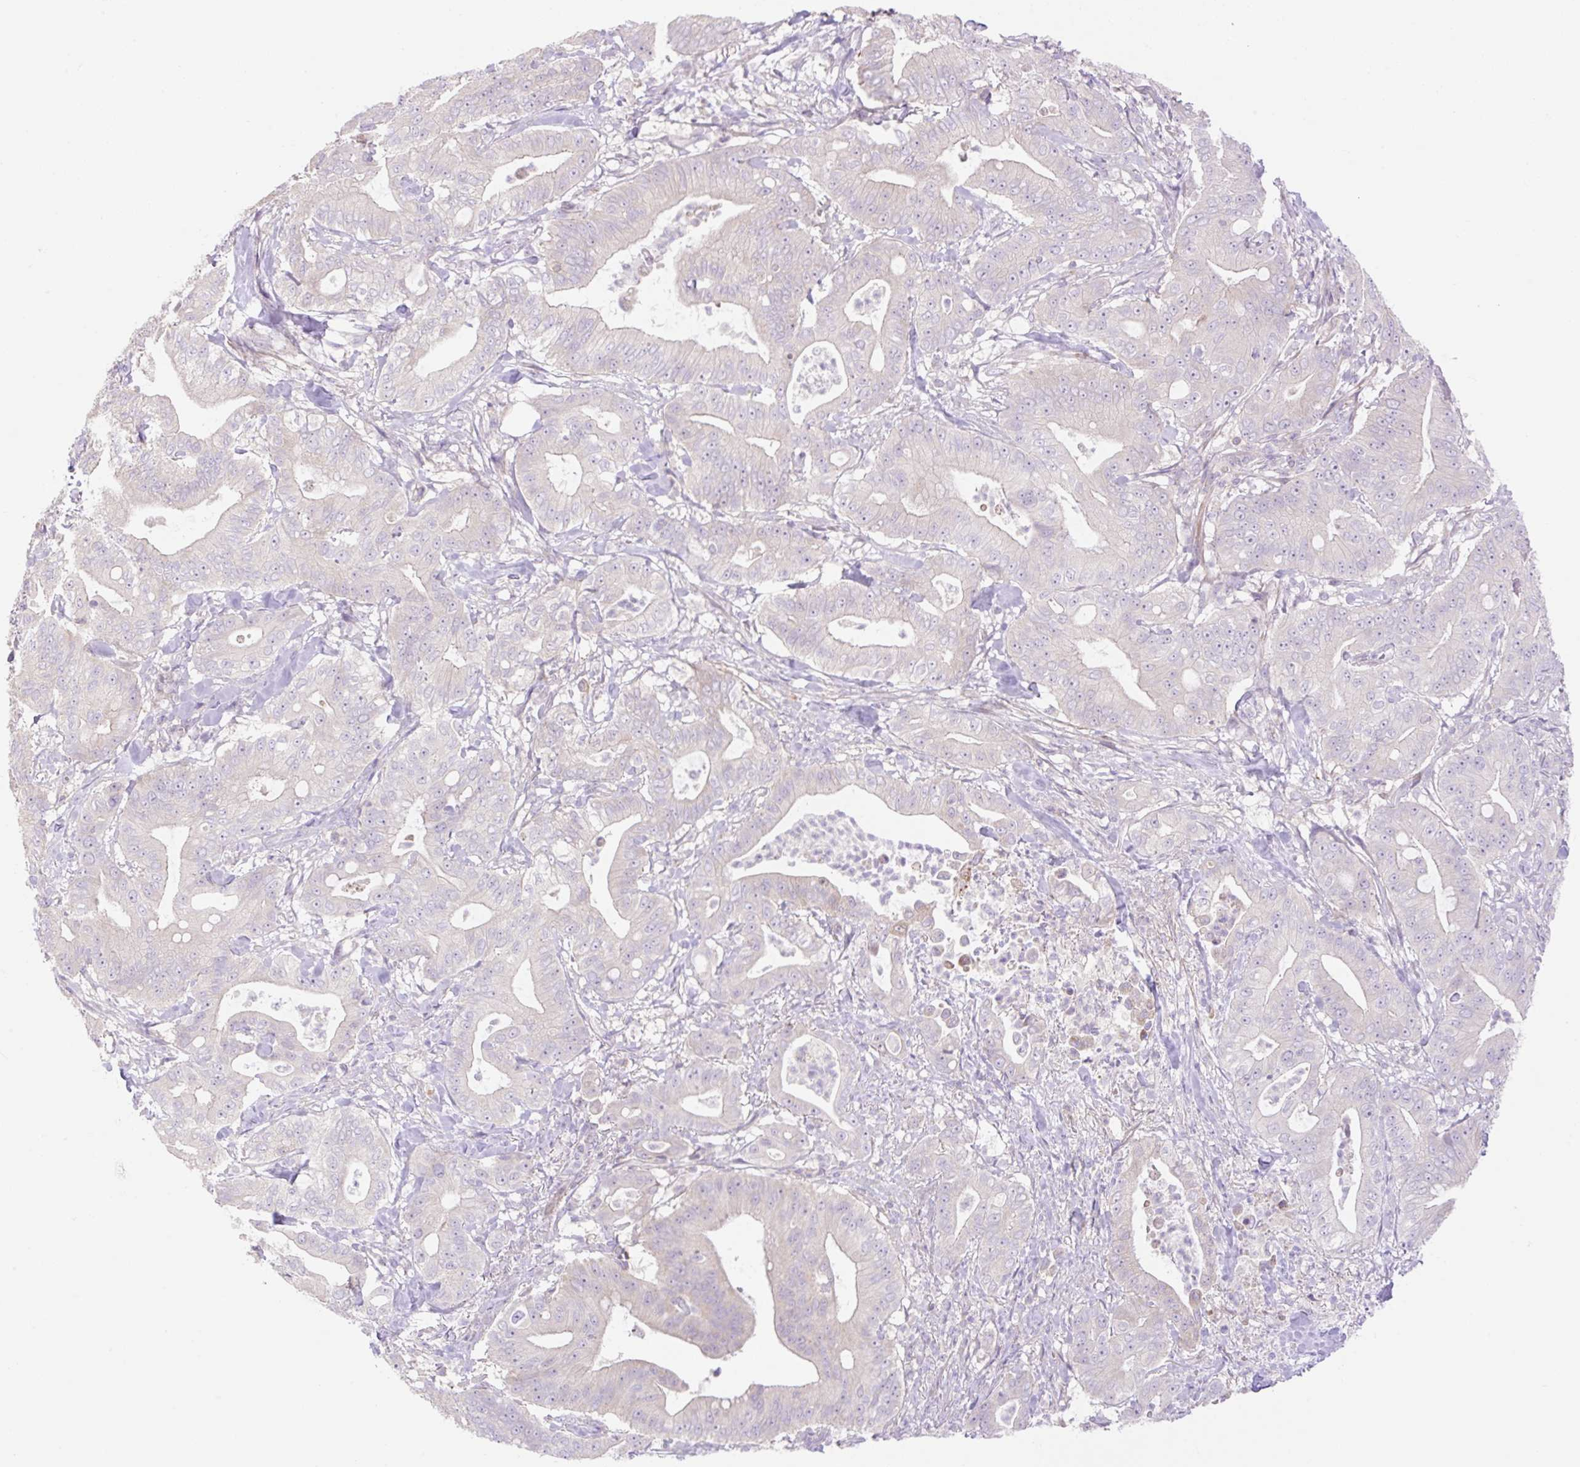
{"staining": {"intensity": "negative", "quantity": "none", "location": "none"}, "tissue": "pancreatic cancer", "cell_type": "Tumor cells", "image_type": "cancer", "snomed": [{"axis": "morphology", "description": "Adenocarcinoma, NOS"}, {"axis": "topography", "description": "Pancreas"}], "caption": "This is an immunohistochemistry histopathology image of human pancreatic cancer (adenocarcinoma). There is no expression in tumor cells.", "gene": "VPS25", "patient": {"sex": "male", "age": 71}}